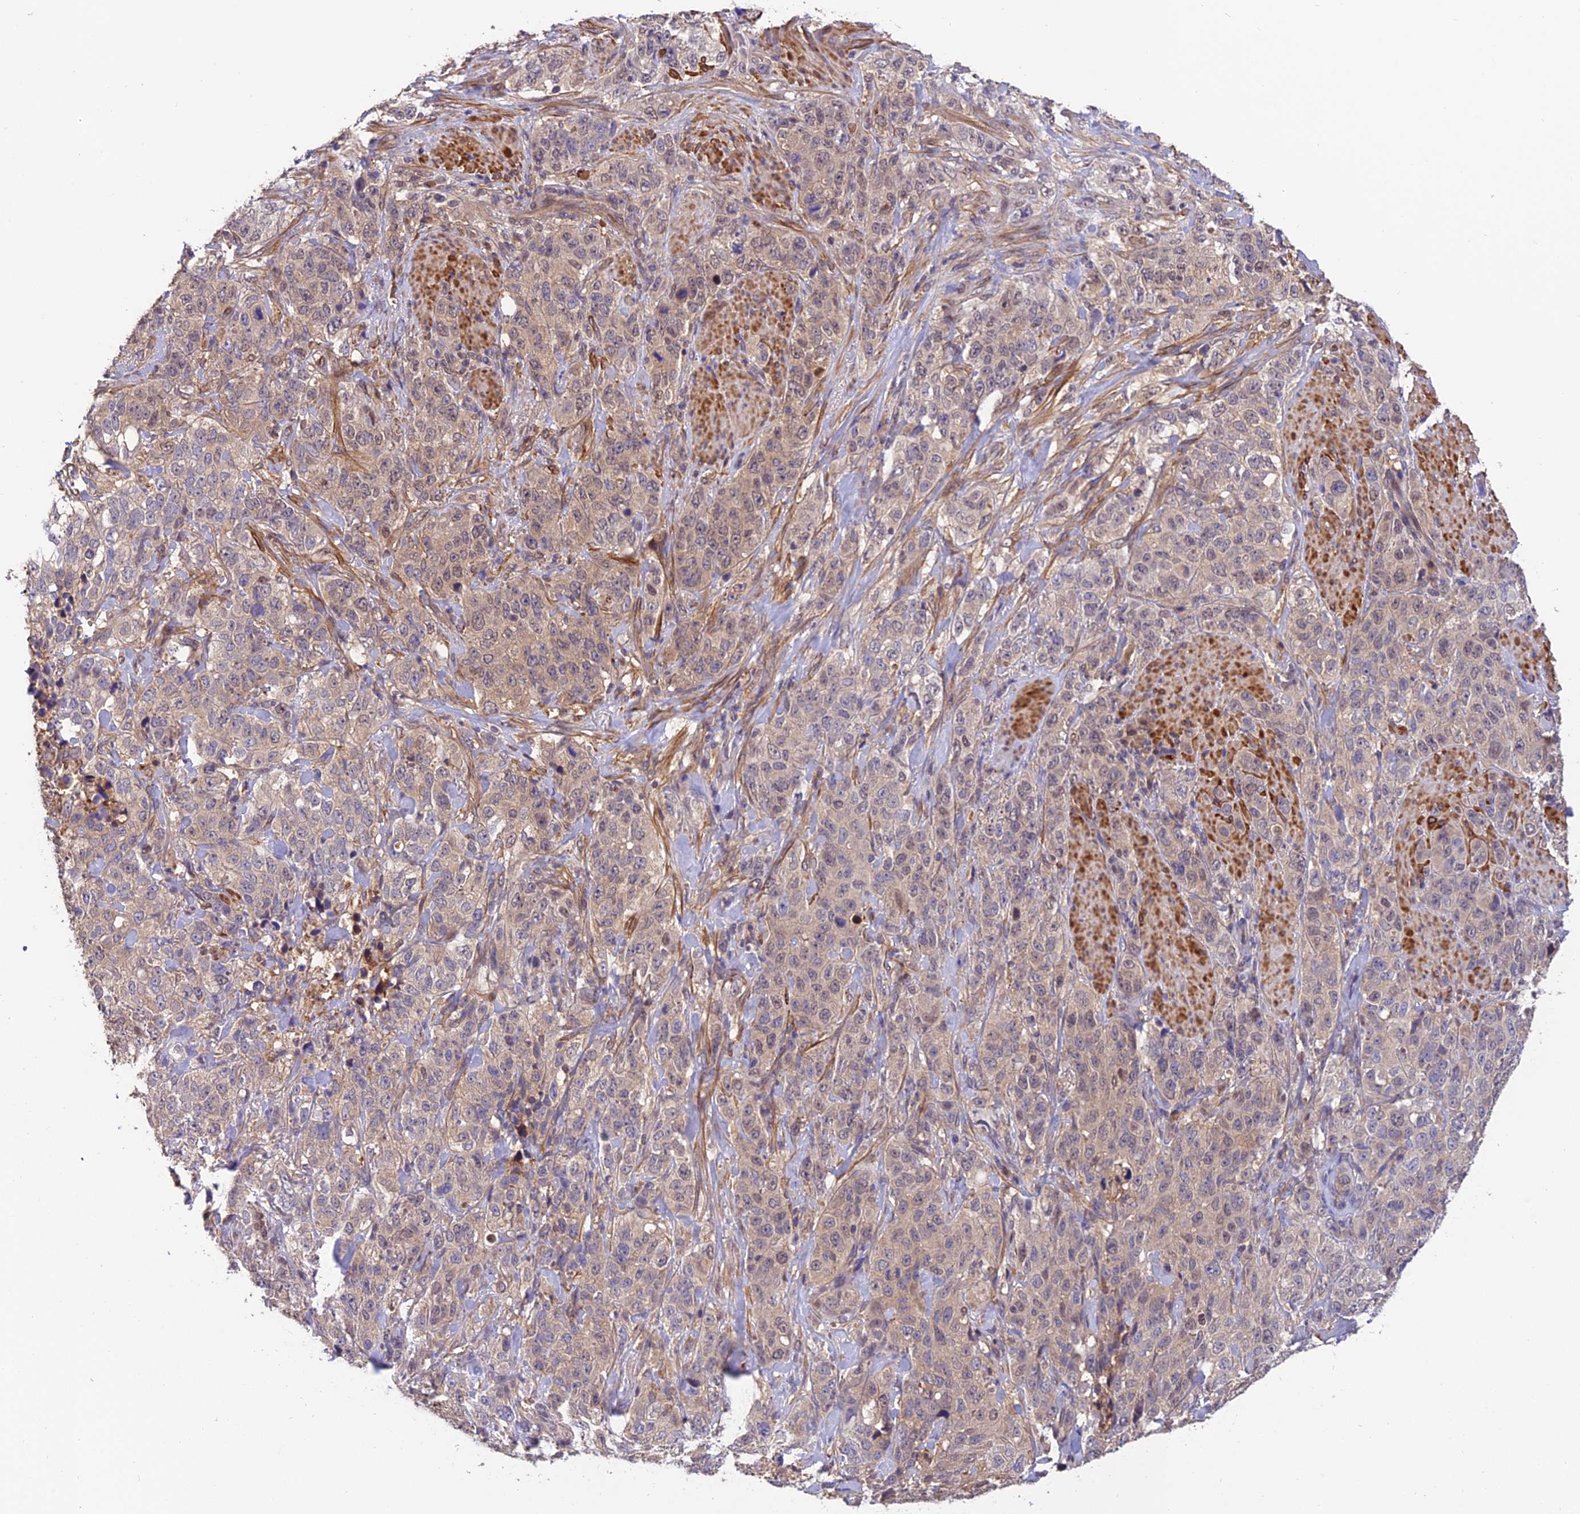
{"staining": {"intensity": "weak", "quantity": "<25%", "location": "cytoplasmic/membranous"}, "tissue": "stomach cancer", "cell_type": "Tumor cells", "image_type": "cancer", "snomed": [{"axis": "morphology", "description": "Adenocarcinoma, NOS"}, {"axis": "topography", "description": "Stomach"}], "caption": "IHC image of neoplastic tissue: human stomach adenocarcinoma stained with DAB shows no significant protein staining in tumor cells.", "gene": "PSMB3", "patient": {"sex": "male", "age": 48}}